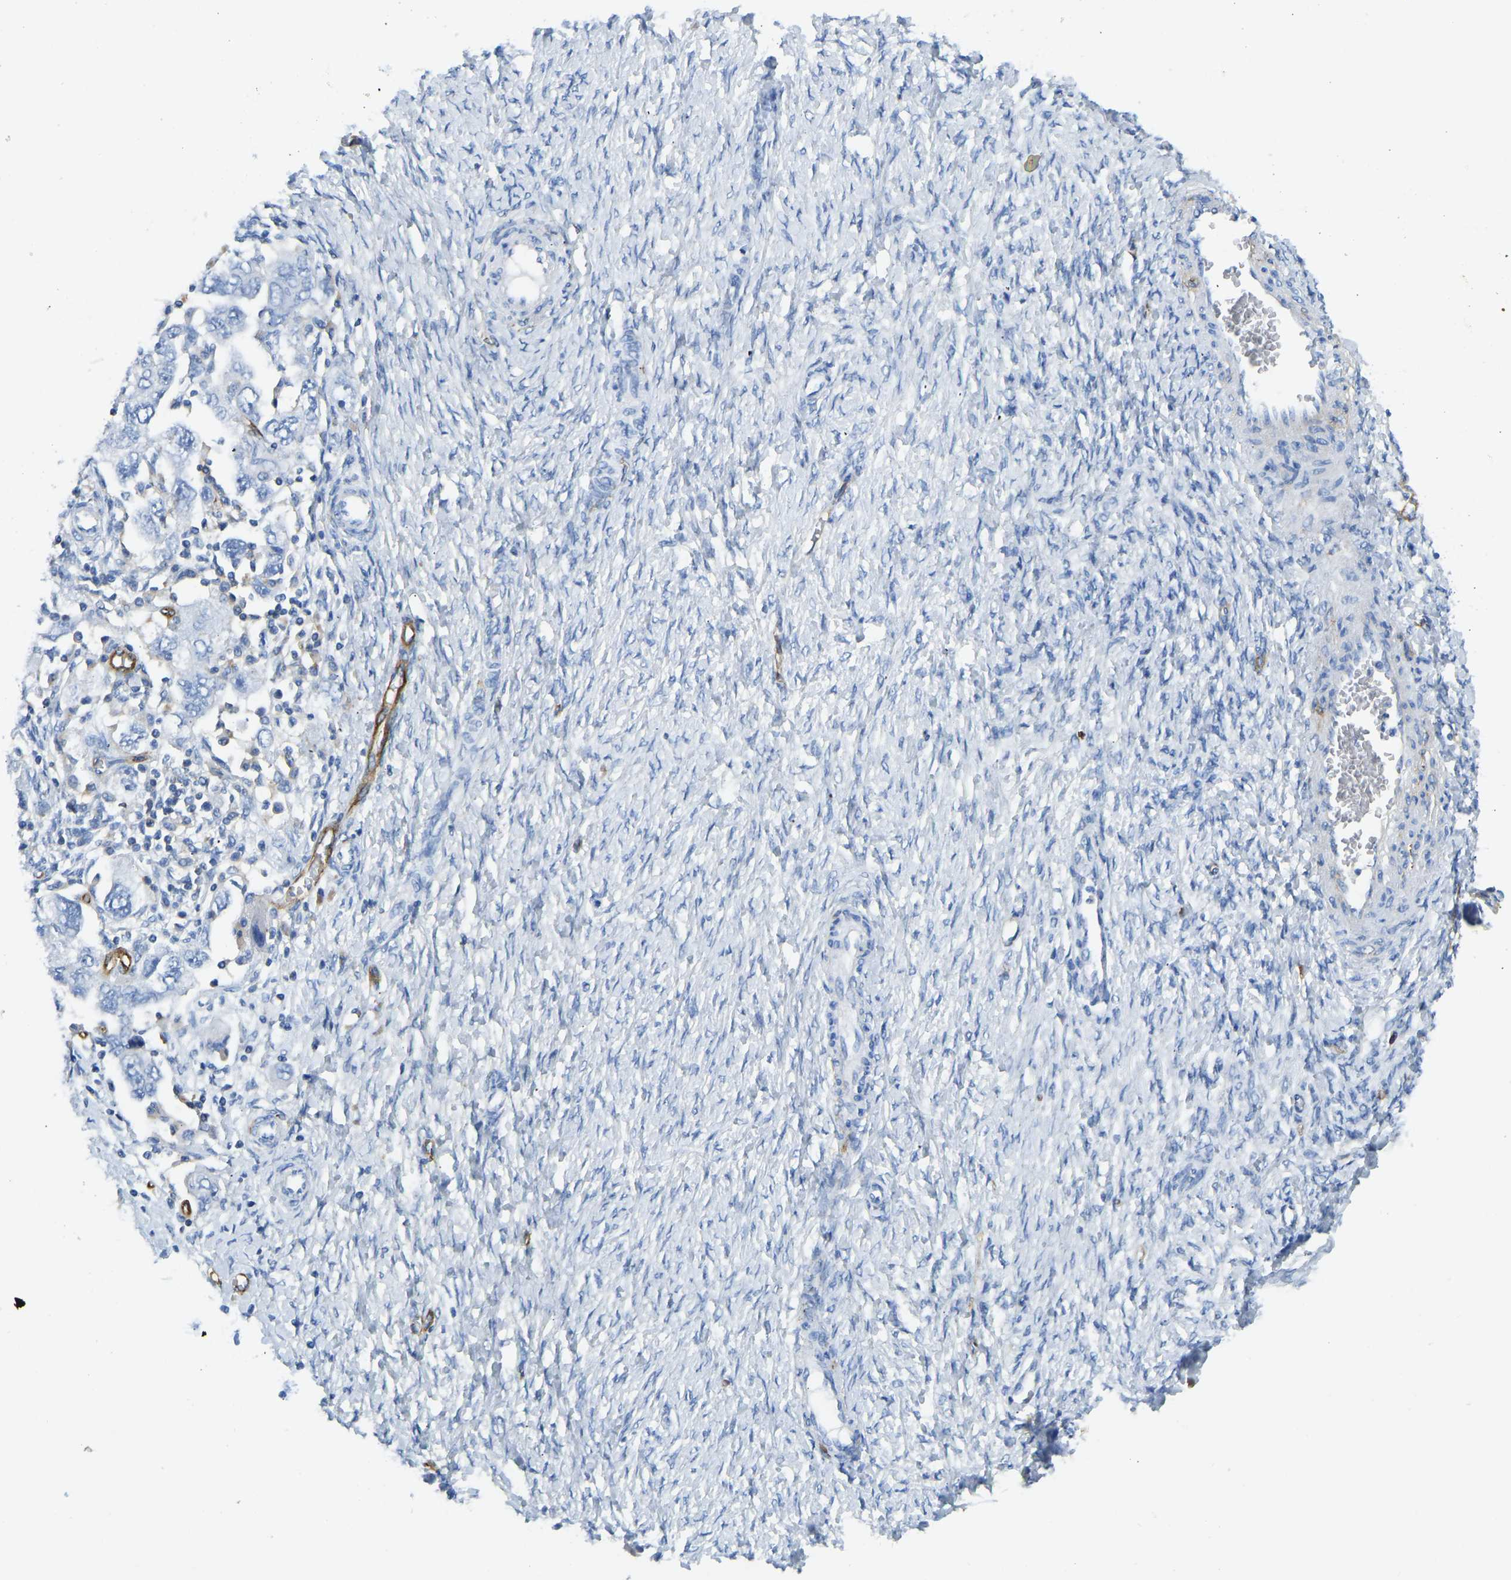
{"staining": {"intensity": "negative", "quantity": "none", "location": "none"}, "tissue": "ovarian cancer", "cell_type": "Tumor cells", "image_type": "cancer", "snomed": [{"axis": "morphology", "description": "Carcinoma, NOS"}, {"axis": "morphology", "description": "Cystadenocarcinoma, serous, NOS"}, {"axis": "topography", "description": "Ovary"}], "caption": "There is no significant positivity in tumor cells of ovarian serous cystadenocarcinoma.", "gene": "COL15A1", "patient": {"sex": "female", "age": 69}}